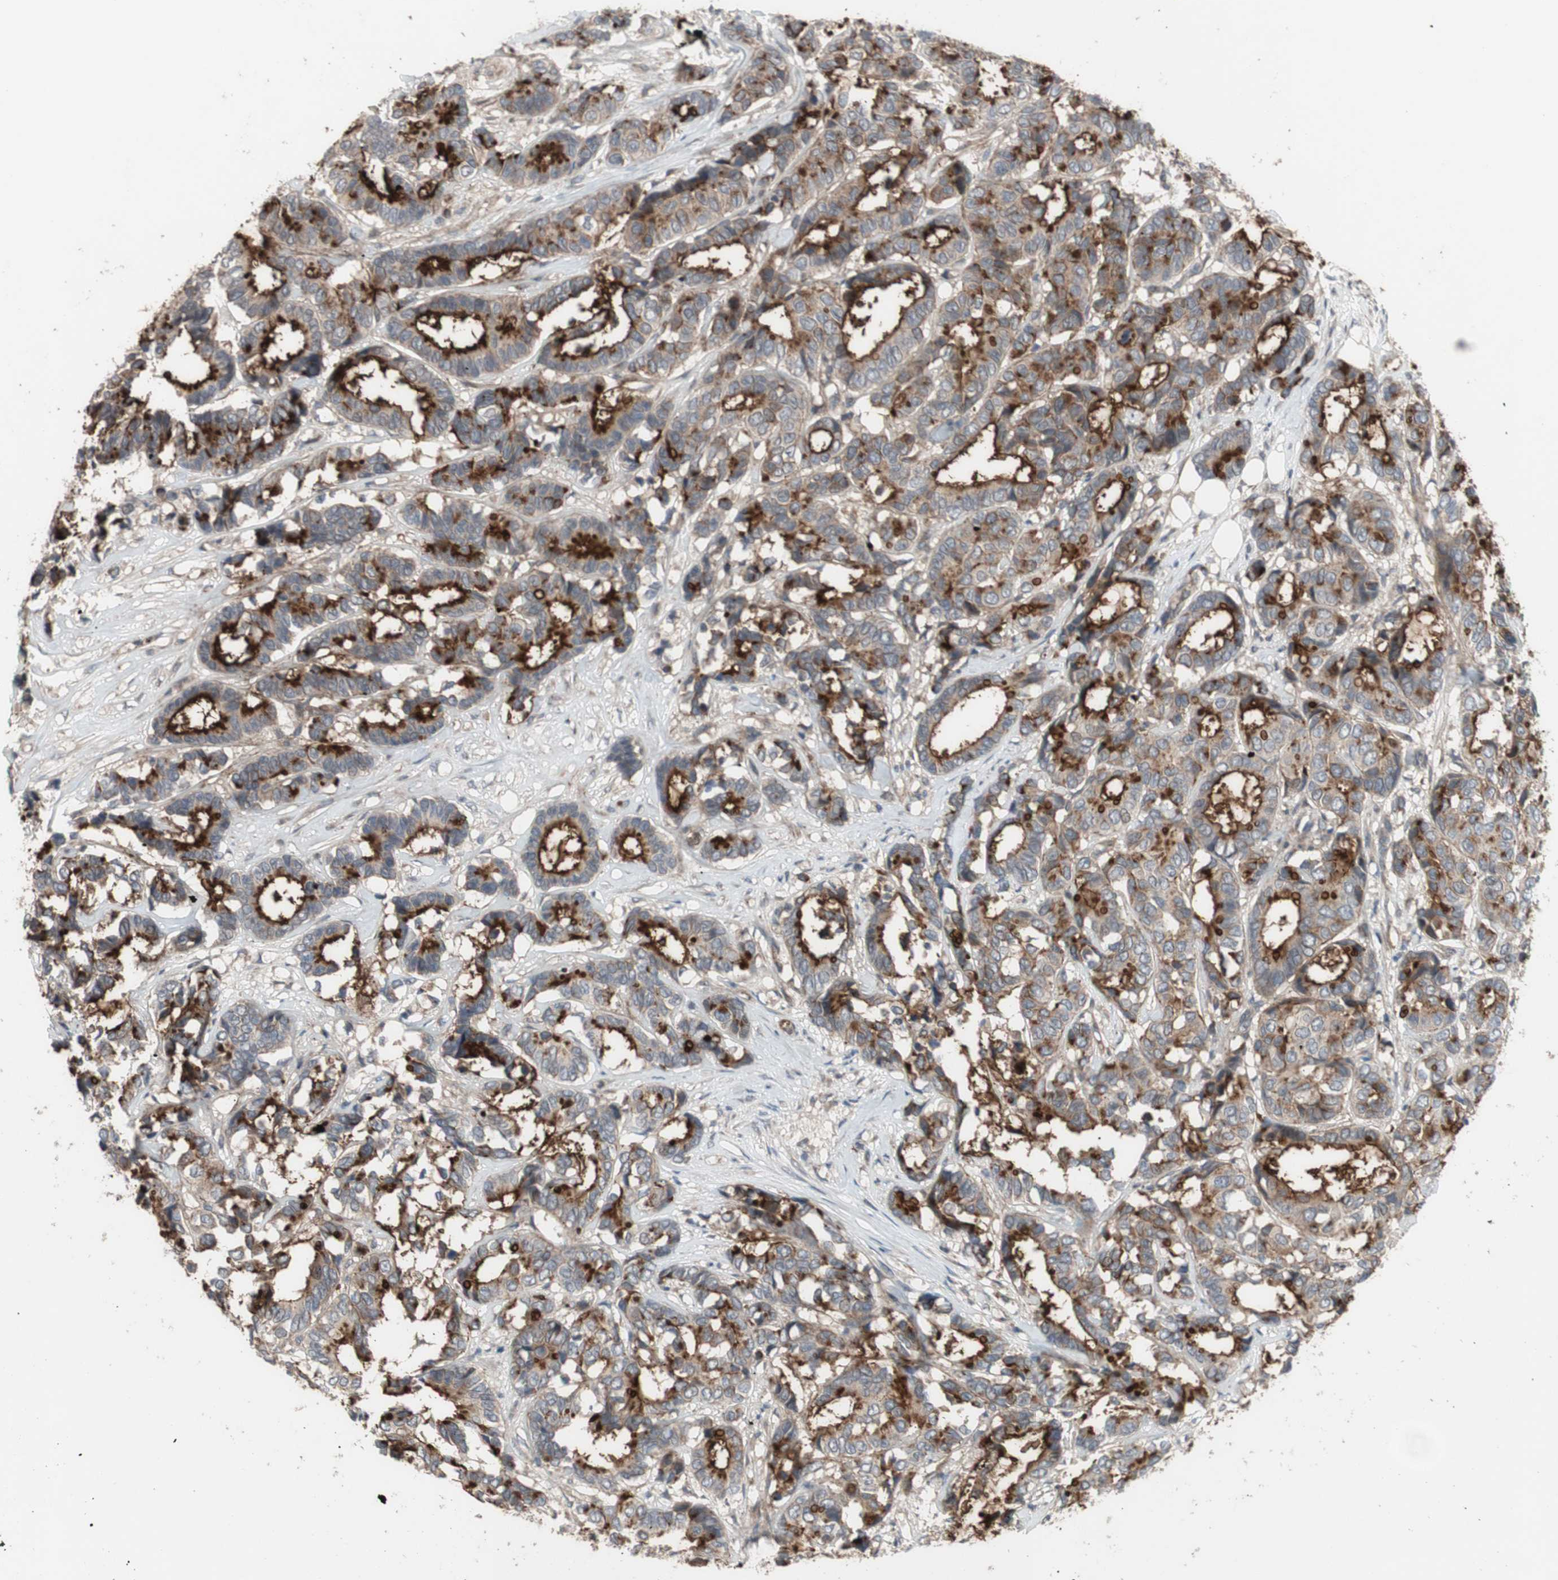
{"staining": {"intensity": "moderate", "quantity": ">75%", "location": "cytoplasmic/membranous"}, "tissue": "breast cancer", "cell_type": "Tumor cells", "image_type": "cancer", "snomed": [{"axis": "morphology", "description": "Duct carcinoma"}, {"axis": "topography", "description": "Breast"}], "caption": "Immunohistochemical staining of human breast infiltrating ductal carcinoma exhibits medium levels of moderate cytoplasmic/membranous staining in about >75% of tumor cells. (DAB (3,3'-diaminobenzidine) = brown stain, brightfield microscopy at high magnification).", "gene": "OAZ1", "patient": {"sex": "female", "age": 87}}